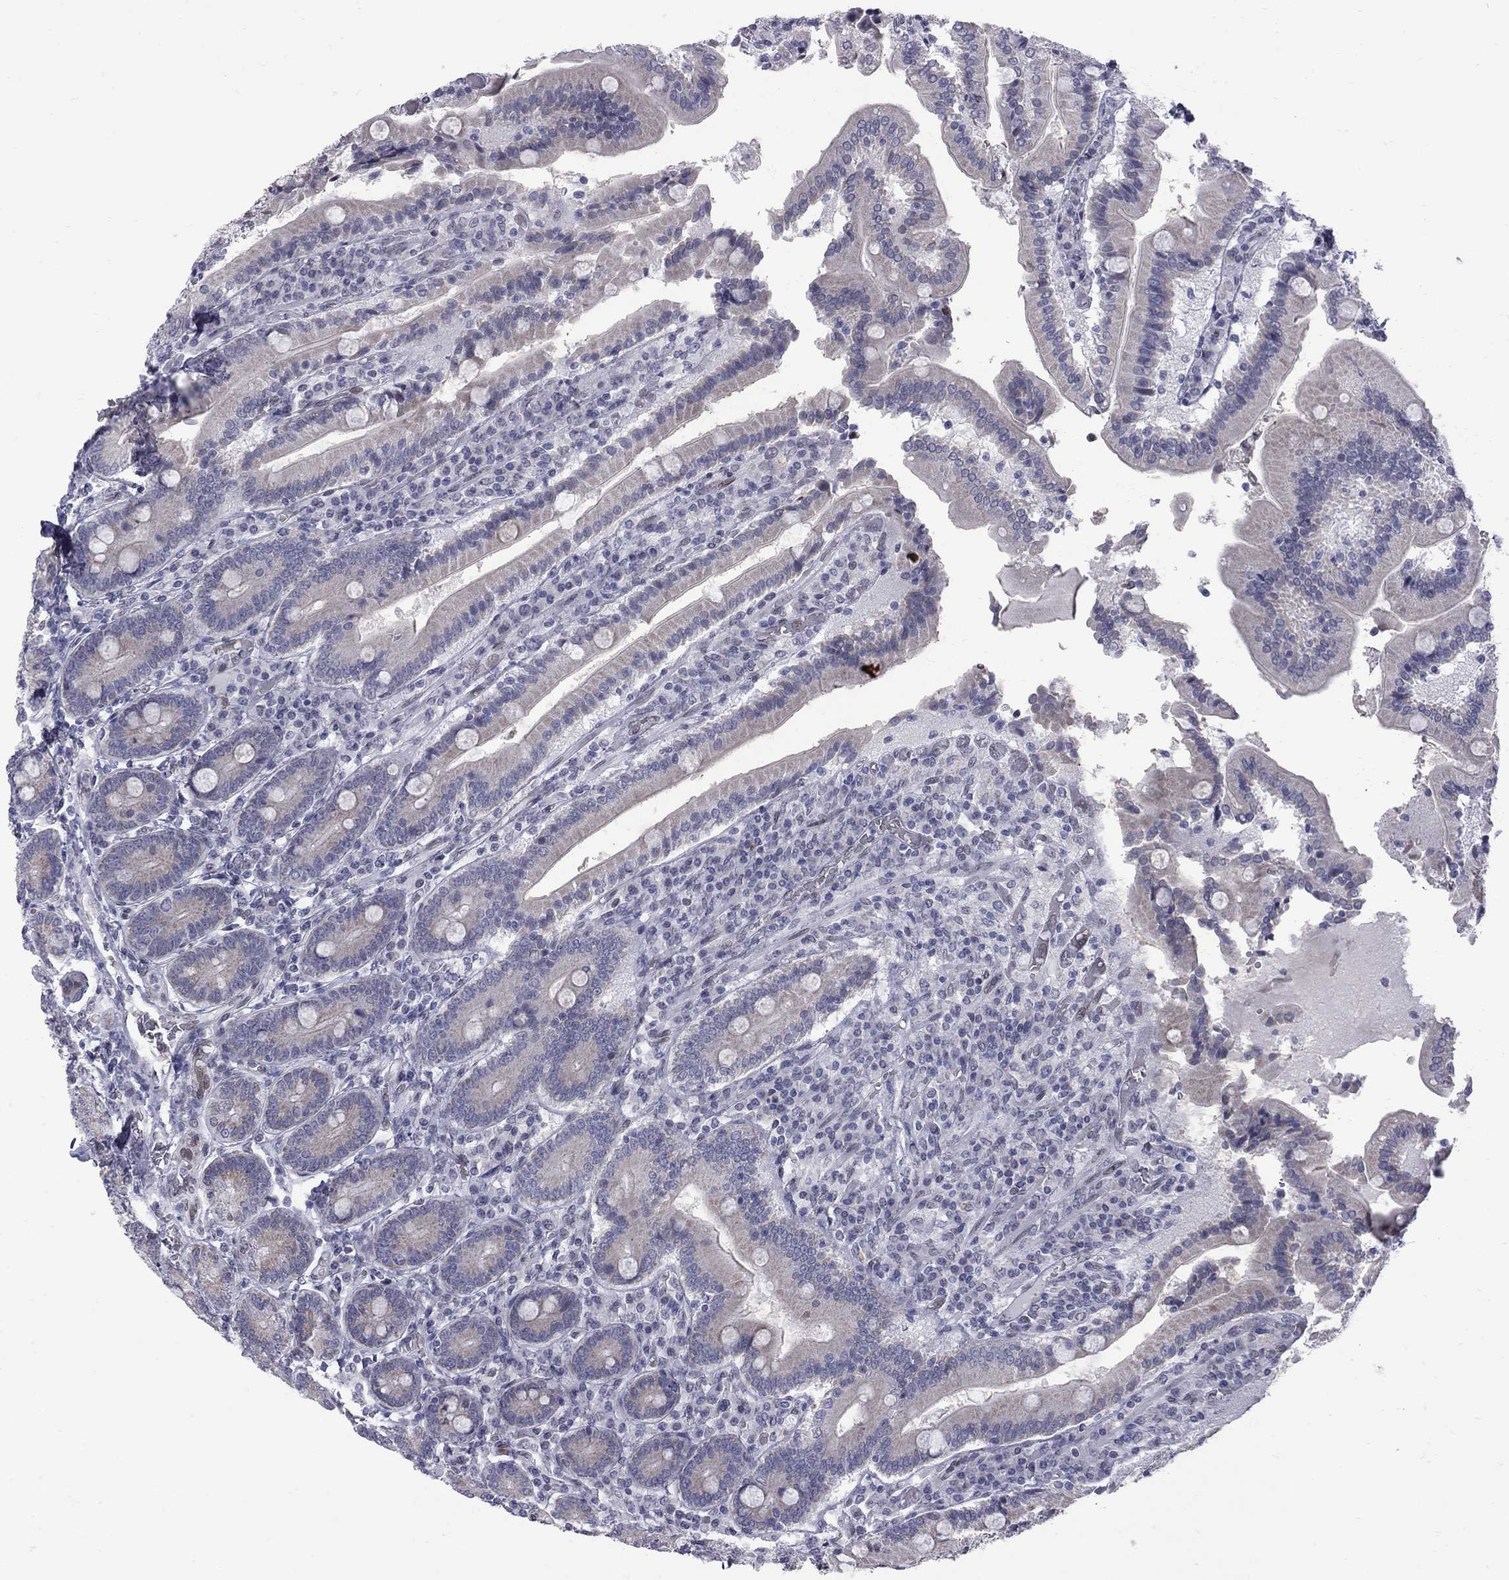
{"staining": {"intensity": "negative", "quantity": "none", "location": "none"}, "tissue": "duodenum", "cell_type": "Glandular cells", "image_type": "normal", "snomed": [{"axis": "morphology", "description": "Normal tissue, NOS"}, {"axis": "topography", "description": "Duodenum"}], "caption": "The histopathology image exhibits no staining of glandular cells in benign duodenum. (Immunohistochemistry (ihc), brightfield microscopy, high magnification).", "gene": "CLTCL1", "patient": {"sex": "female", "age": 62}}